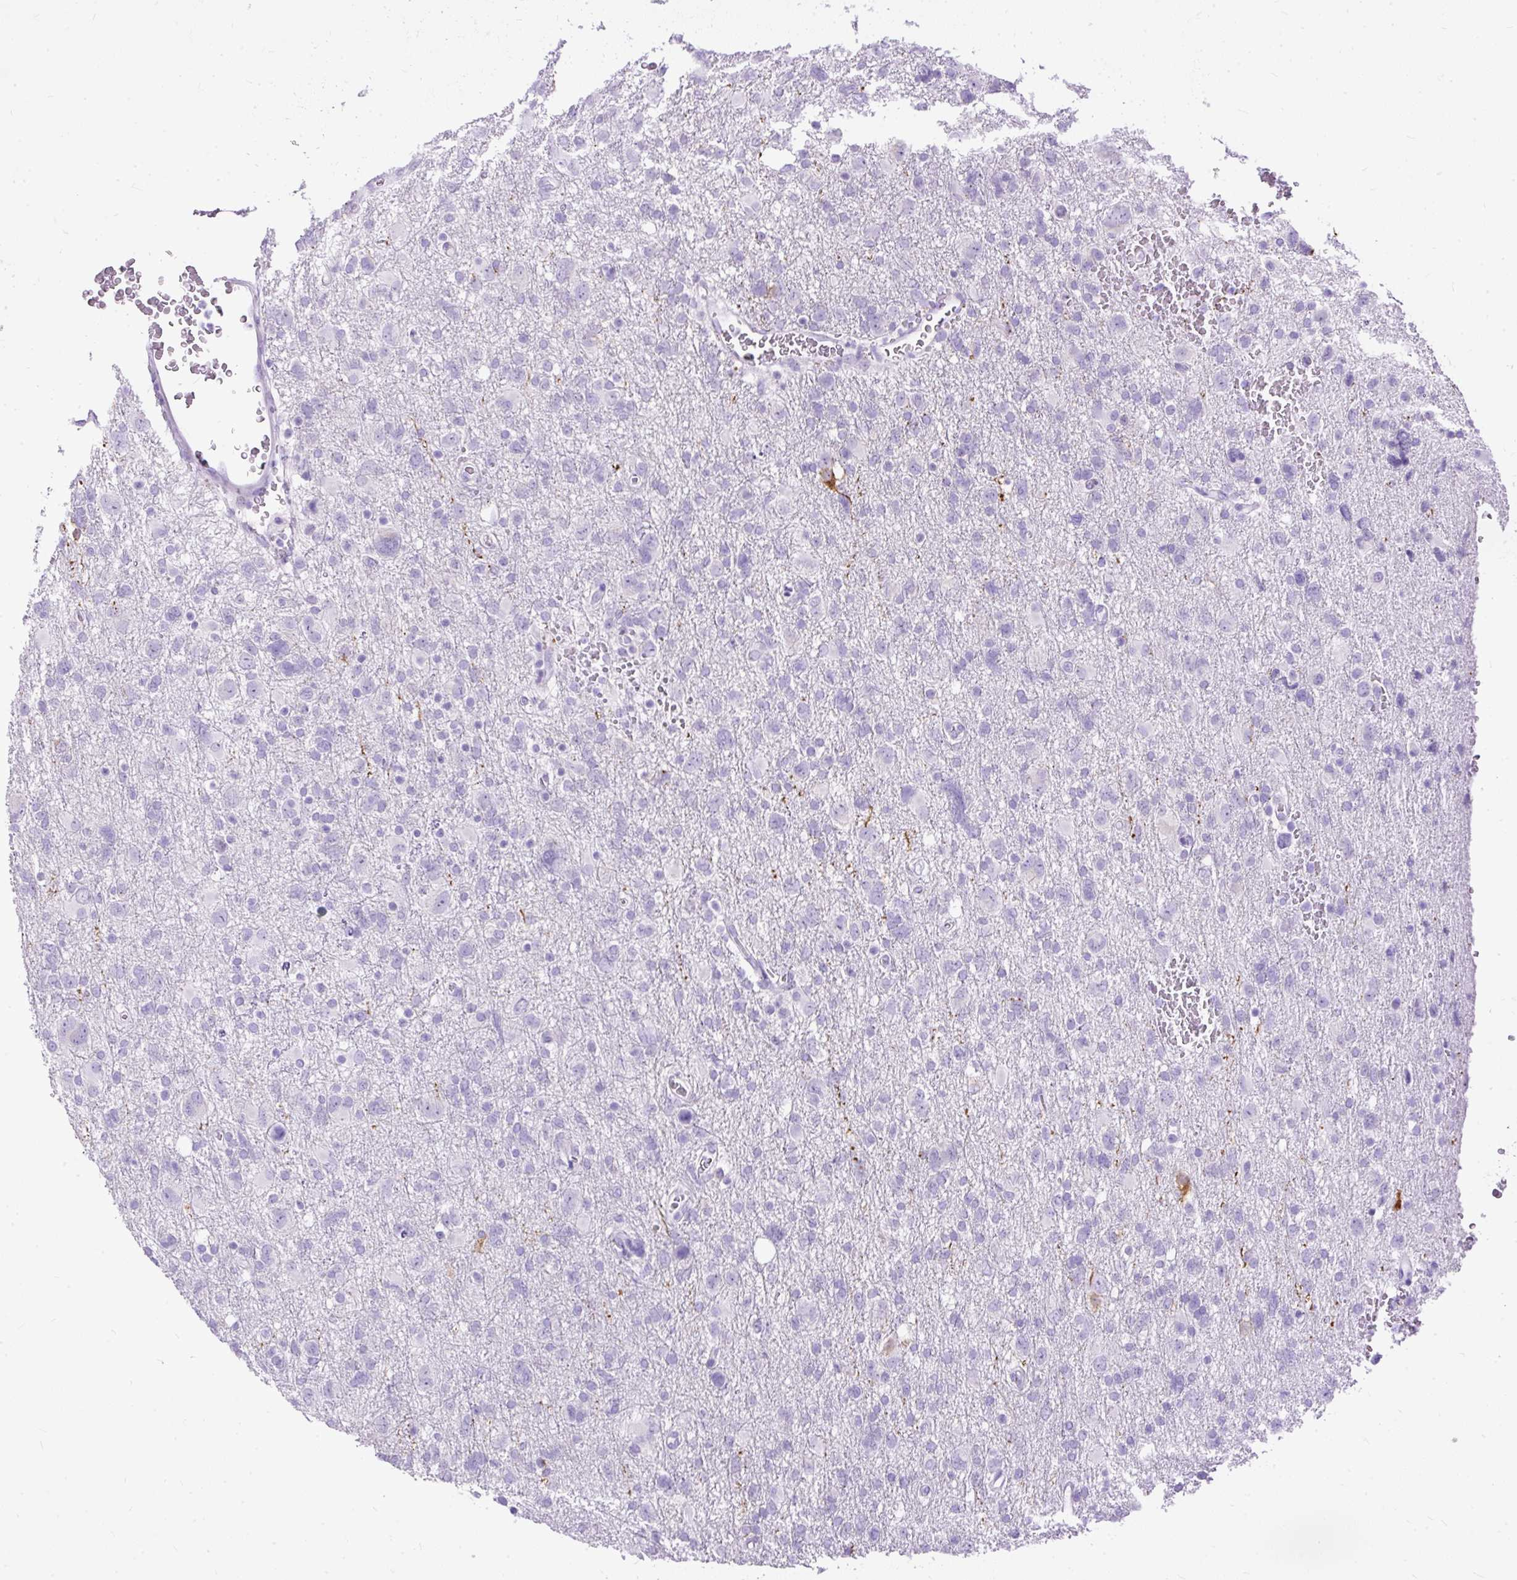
{"staining": {"intensity": "negative", "quantity": "none", "location": "none"}, "tissue": "glioma", "cell_type": "Tumor cells", "image_type": "cancer", "snomed": [{"axis": "morphology", "description": "Glioma, malignant, High grade"}, {"axis": "topography", "description": "Brain"}], "caption": "Glioma was stained to show a protein in brown. There is no significant expression in tumor cells.", "gene": "HEY1", "patient": {"sex": "male", "age": 61}}